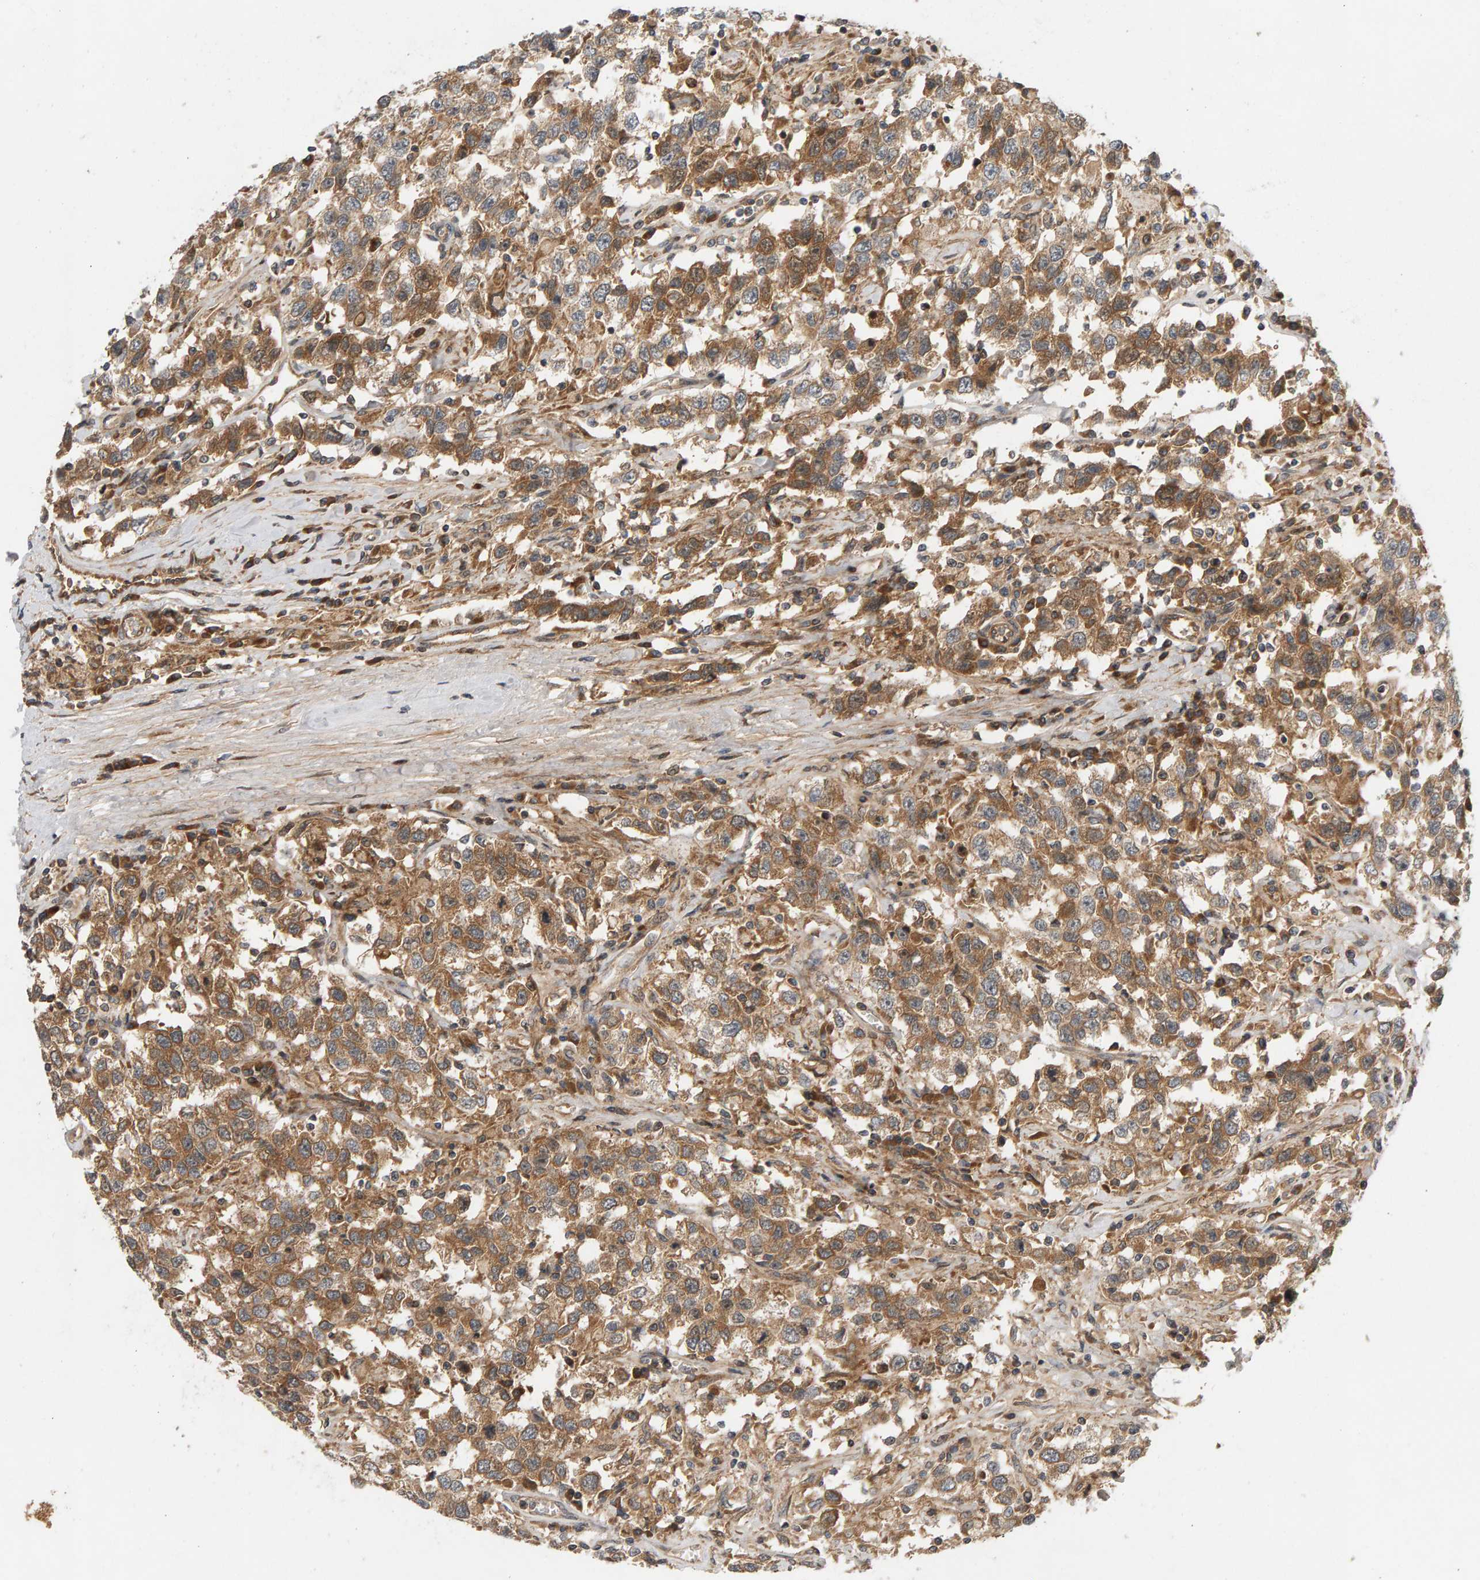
{"staining": {"intensity": "moderate", "quantity": ">75%", "location": "cytoplasmic/membranous"}, "tissue": "testis cancer", "cell_type": "Tumor cells", "image_type": "cancer", "snomed": [{"axis": "morphology", "description": "Seminoma, NOS"}, {"axis": "topography", "description": "Testis"}], "caption": "Immunohistochemical staining of human testis cancer (seminoma) displays medium levels of moderate cytoplasmic/membranous staining in about >75% of tumor cells. The staining was performed using DAB (3,3'-diaminobenzidine) to visualize the protein expression in brown, while the nuclei were stained in blue with hematoxylin (Magnification: 20x).", "gene": "BAHCC1", "patient": {"sex": "male", "age": 41}}